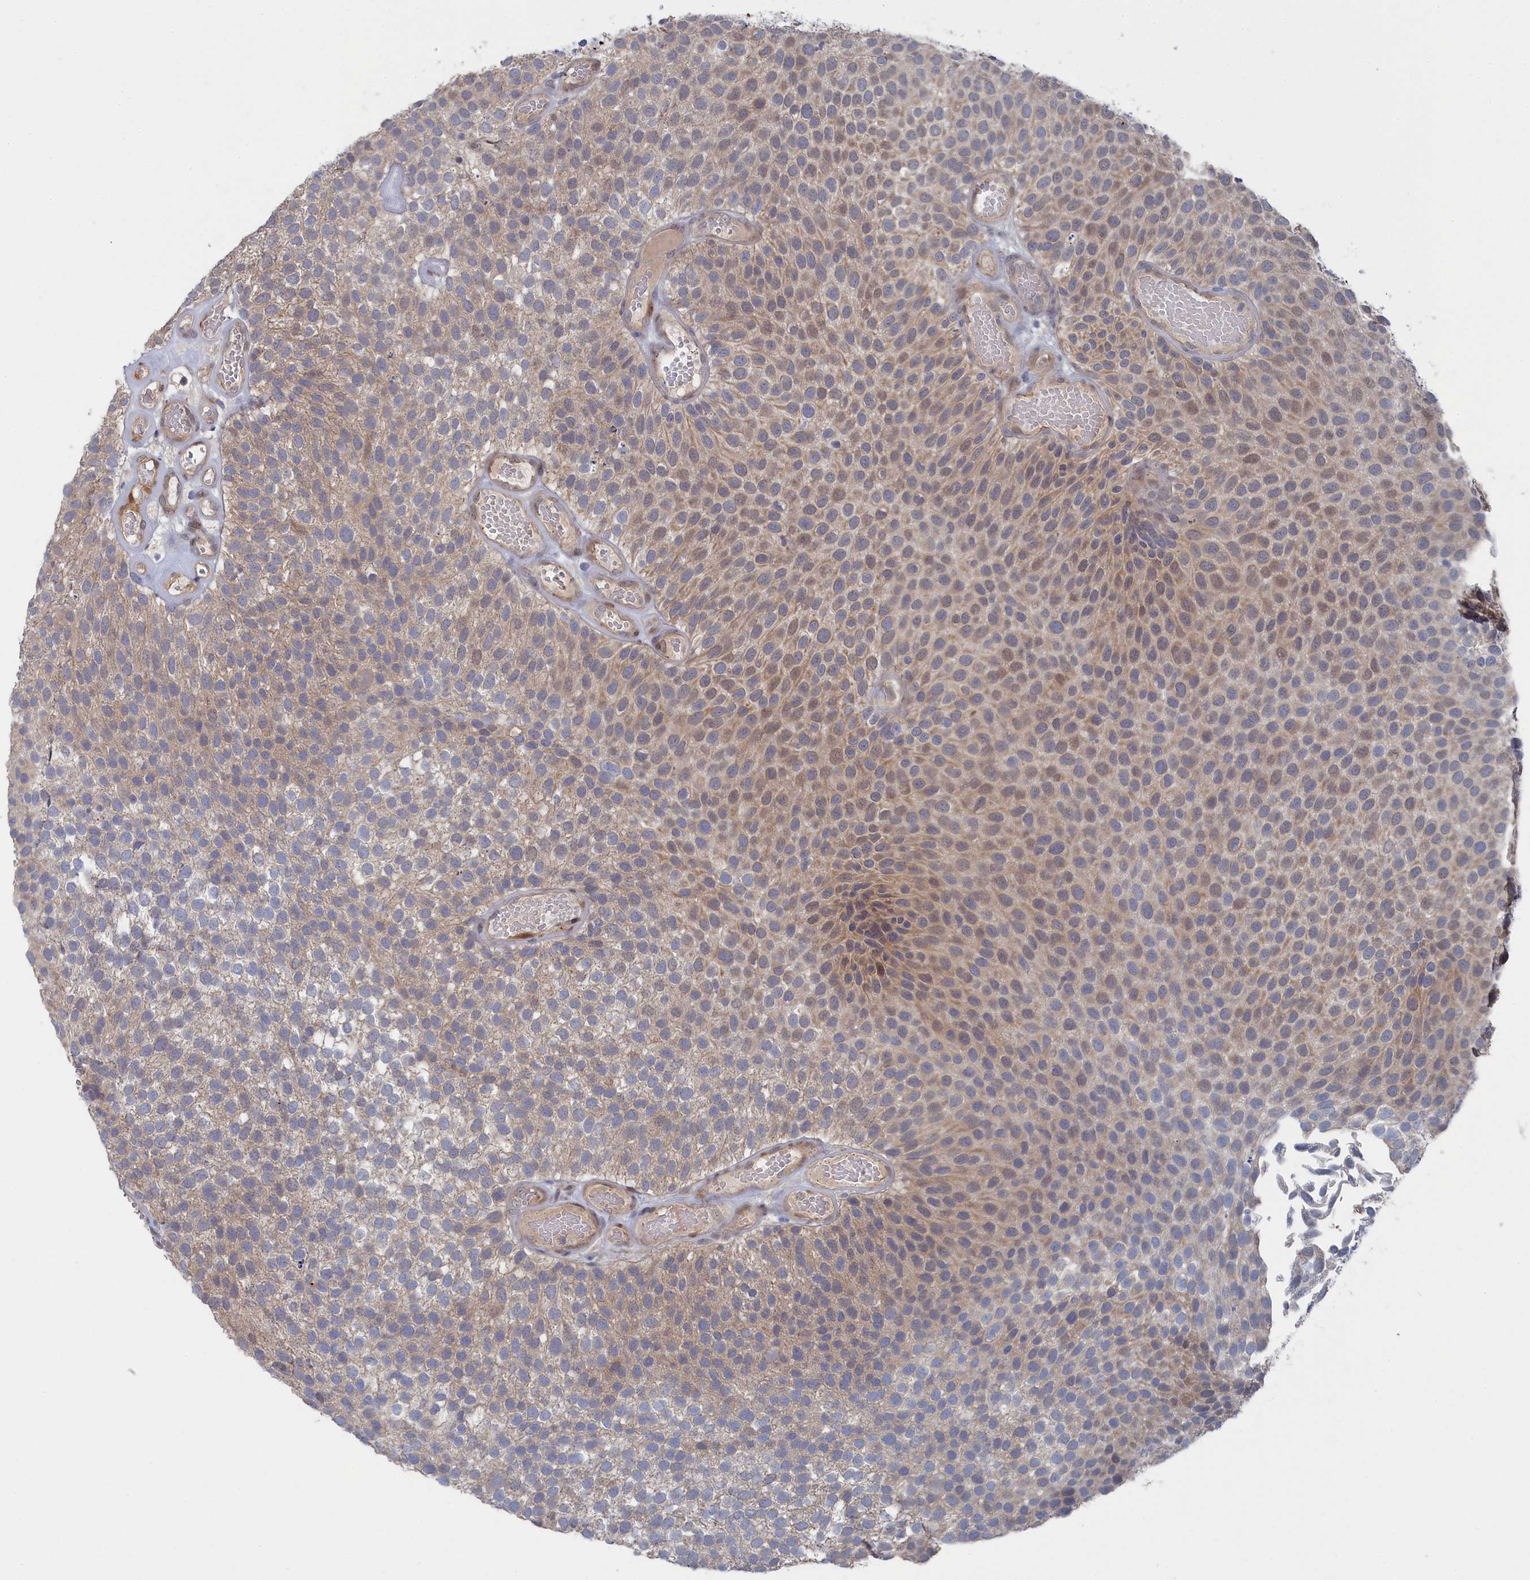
{"staining": {"intensity": "weak", "quantity": ">75%", "location": "cytoplasmic/membranous"}, "tissue": "urothelial cancer", "cell_type": "Tumor cells", "image_type": "cancer", "snomed": [{"axis": "morphology", "description": "Urothelial carcinoma, Low grade"}, {"axis": "topography", "description": "Urinary bladder"}], "caption": "Urothelial cancer stained with a protein marker shows weak staining in tumor cells.", "gene": "IRGQ", "patient": {"sex": "male", "age": 89}}